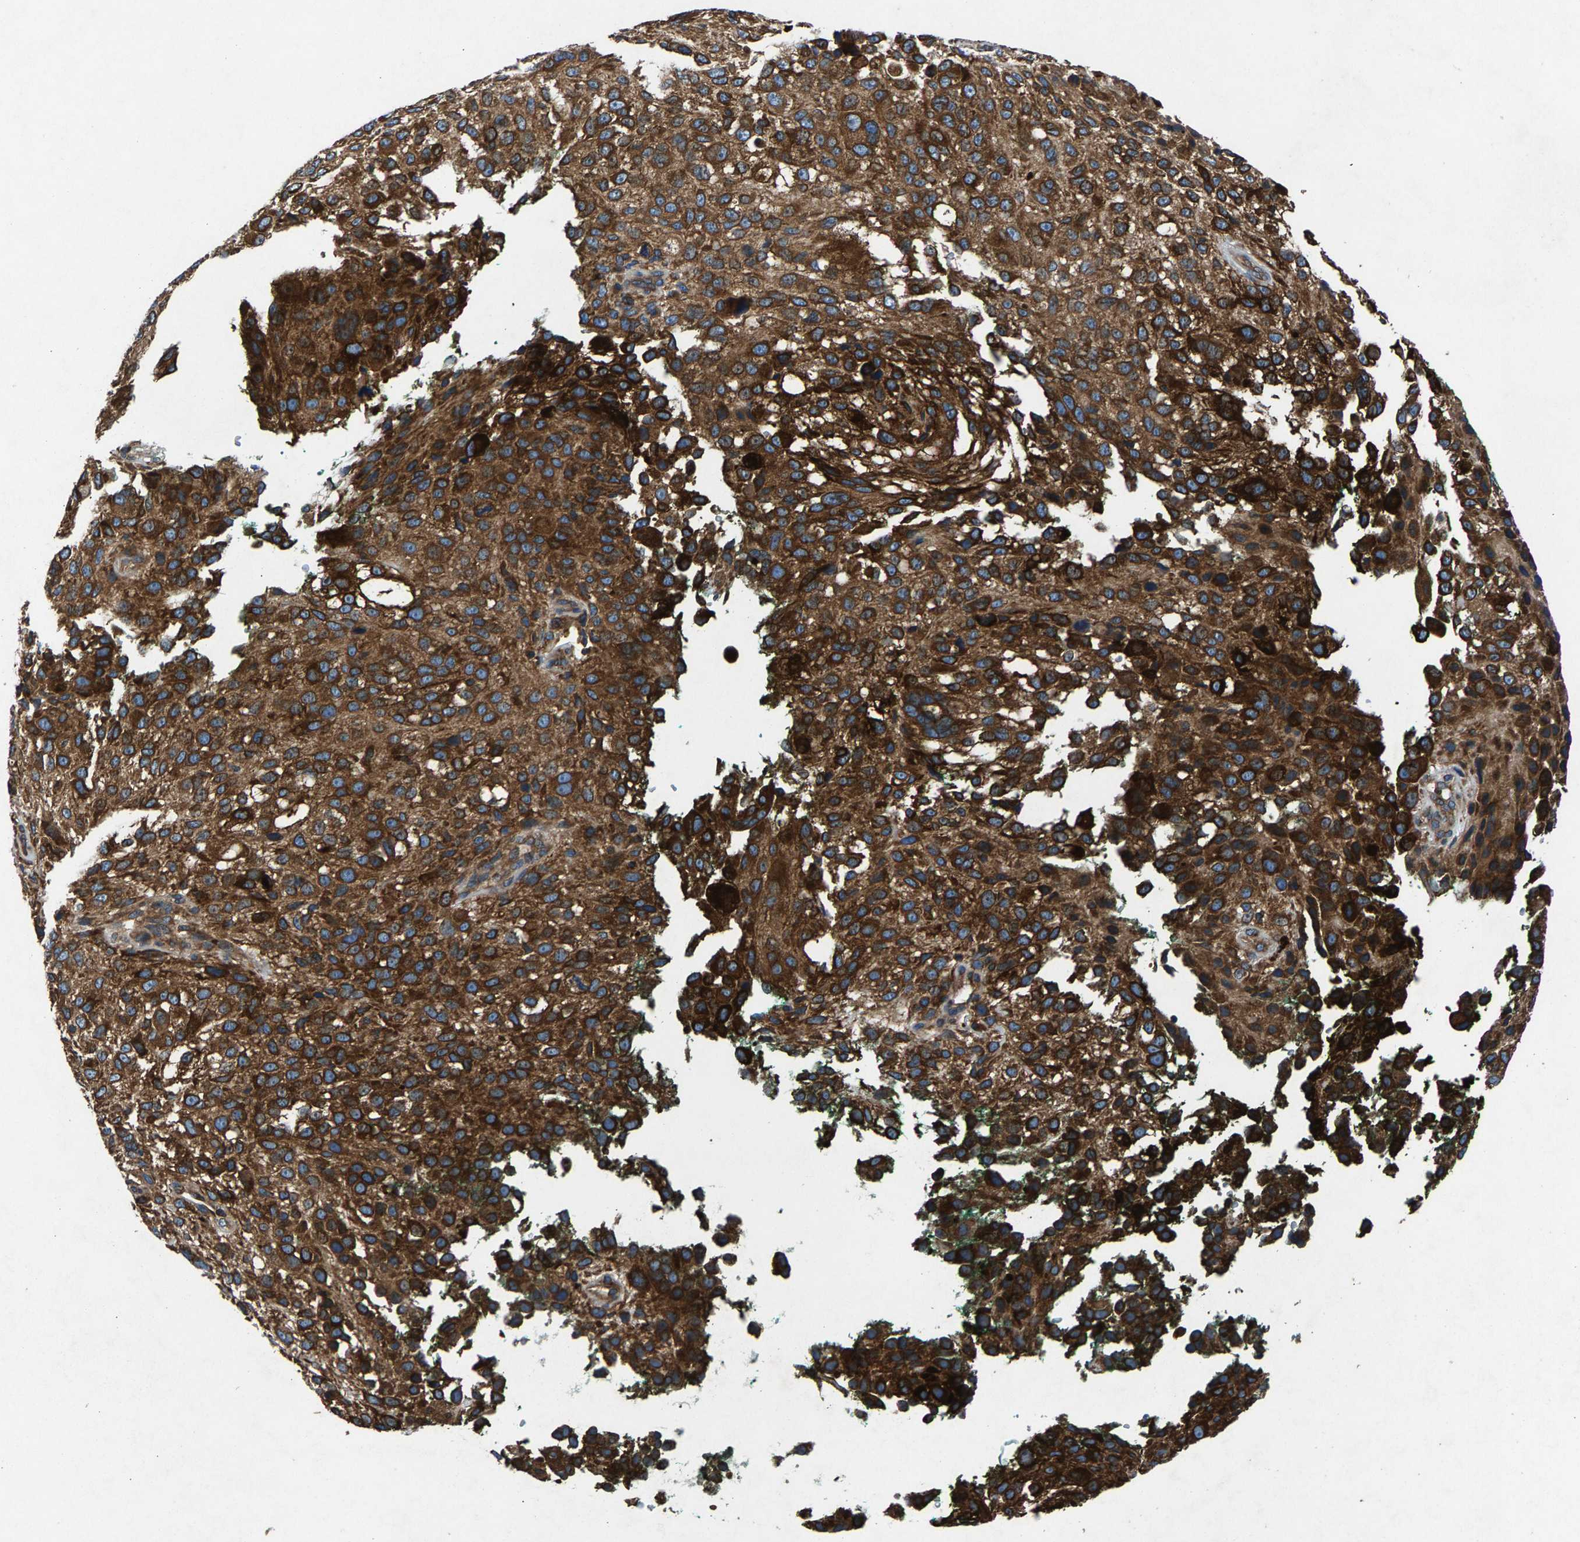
{"staining": {"intensity": "strong", "quantity": ">75%", "location": "cytoplasmic/membranous"}, "tissue": "melanoma", "cell_type": "Tumor cells", "image_type": "cancer", "snomed": [{"axis": "morphology", "description": "Necrosis, NOS"}, {"axis": "morphology", "description": "Malignant melanoma, NOS"}, {"axis": "topography", "description": "Skin"}], "caption": "Protein expression analysis of malignant melanoma displays strong cytoplasmic/membranous staining in about >75% of tumor cells.", "gene": "LPCAT1", "patient": {"sex": "female", "age": 87}}